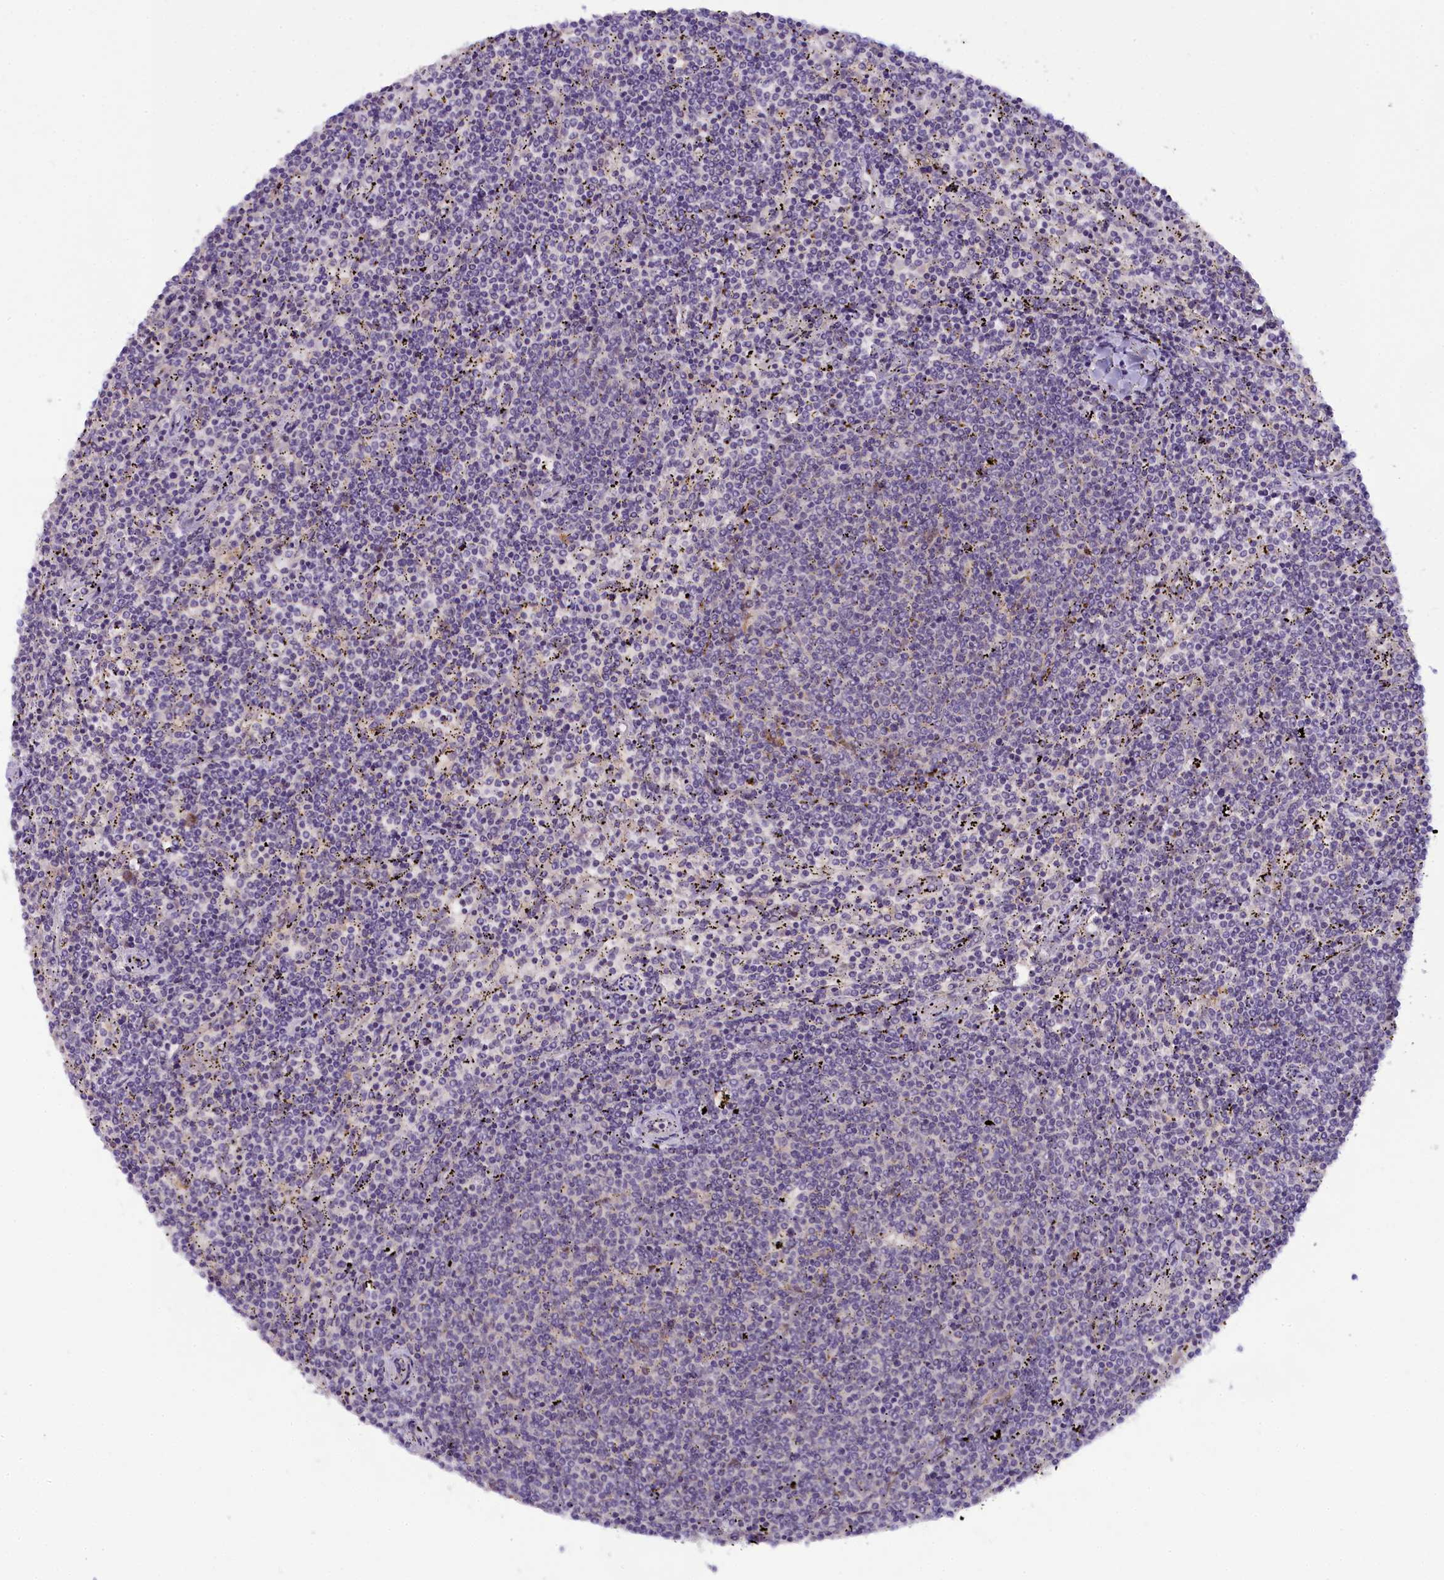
{"staining": {"intensity": "negative", "quantity": "none", "location": "none"}, "tissue": "lymphoma", "cell_type": "Tumor cells", "image_type": "cancer", "snomed": [{"axis": "morphology", "description": "Malignant lymphoma, non-Hodgkin's type, Low grade"}, {"axis": "topography", "description": "Spleen"}], "caption": "The image shows no significant staining in tumor cells of lymphoma. (DAB (3,3'-diaminobenzidine) immunohistochemistry visualized using brightfield microscopy, high magnification).", "gene": "CRAMP1", "patient": {"sex": "female", "age": 50}}